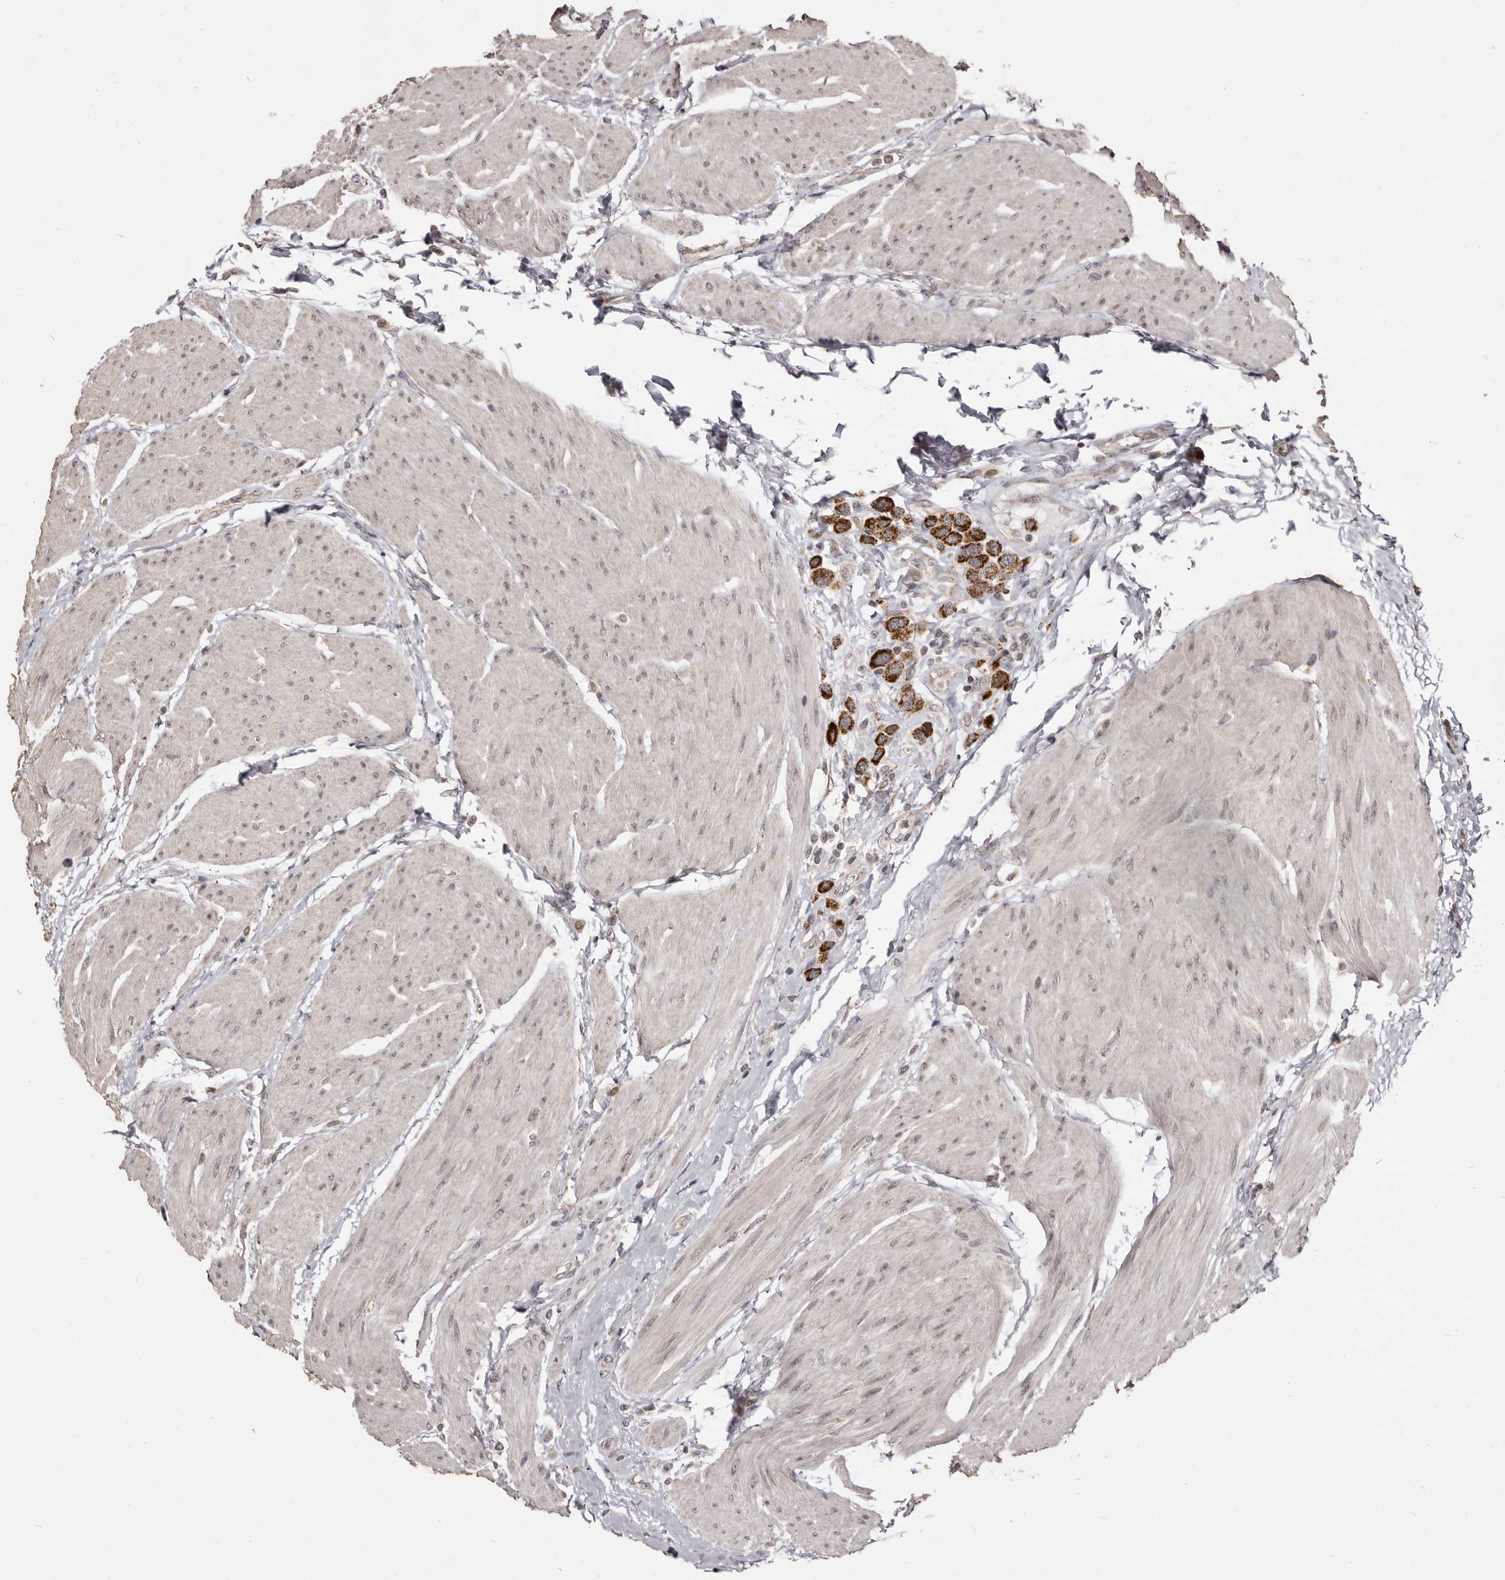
{"staining": {"intensity": "strong", "quantity": ">75%", "location": "cytoplasmic/membranous"}, "tissue": "urothelial cancer", "cell_type": "Tumor cells", "image_type": "cancer", "snomed": [{"axis": "morphology", "description": "Urothelial carcinoma, High grade"}, {"axis": "topography", "description": "Urinary bladder"}], "caption": "About >75% of tumor cells in human urothelial cancer demonstrate strong cytoplasmic/membranous protein staining as visualized by brown immunohistochemical staining.", "gene": "THUMPD1", "patient": {"sex": "male", "age": 50}}